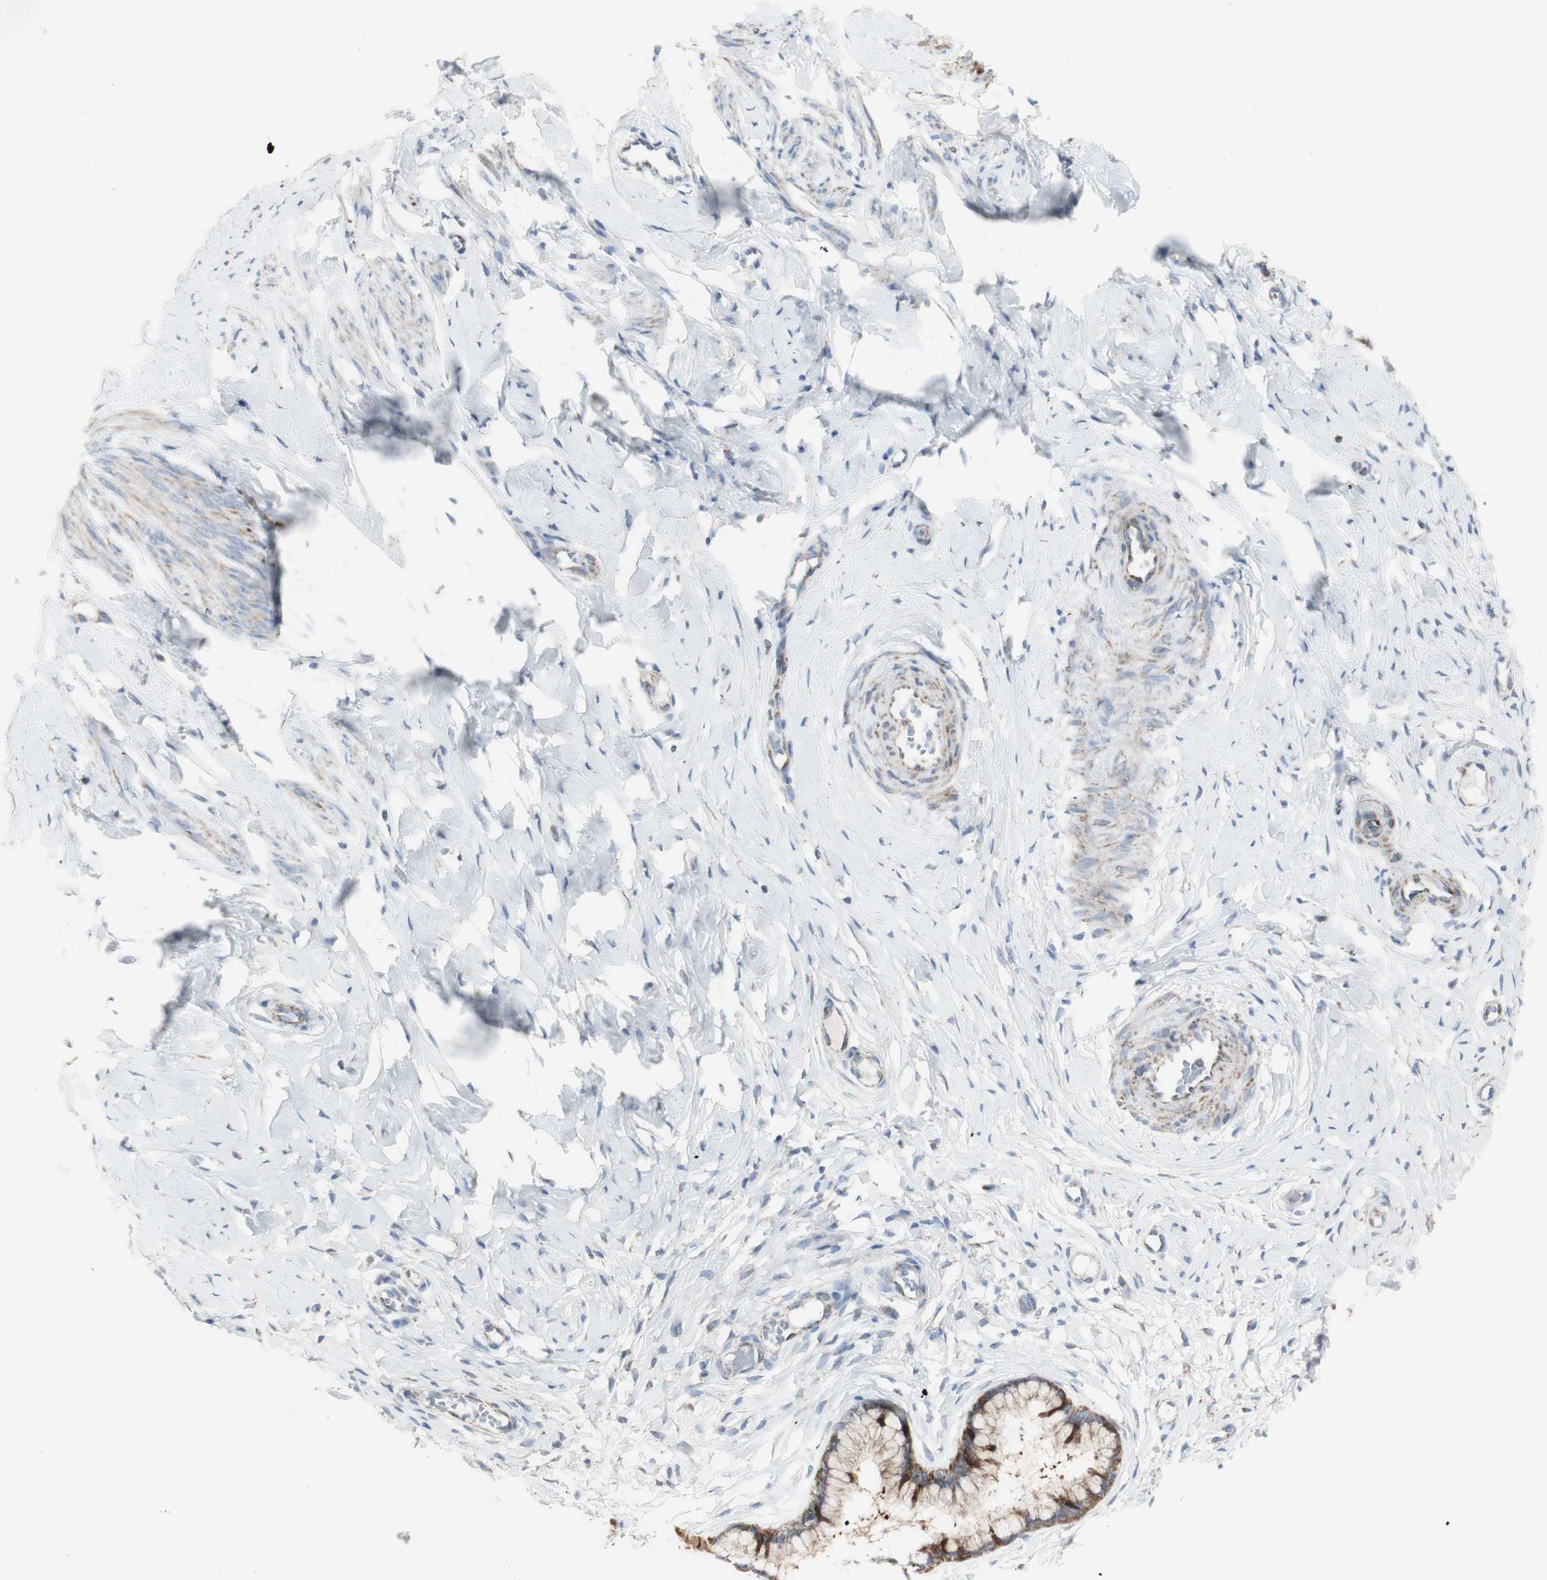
{"staining": {"intensity": "strong", "quantity": "<25%", "location": "cytoplasmic/membranous"}, "tissue": "cervix", "cell_type": "Glandular cells", "image_type": "normal", "snomed": [{"axis": "morphology", "description": "Normal tissue, NOS"}, {"axis": "topography", "description": "Cervix"}], "caption": "Strong cytoplasmic/membranous positivity is identified in about <25% of glandular cells in unremarkable cervix.", "gene": "C3orf52", "patient": {"sex": "female", "age": 65}}